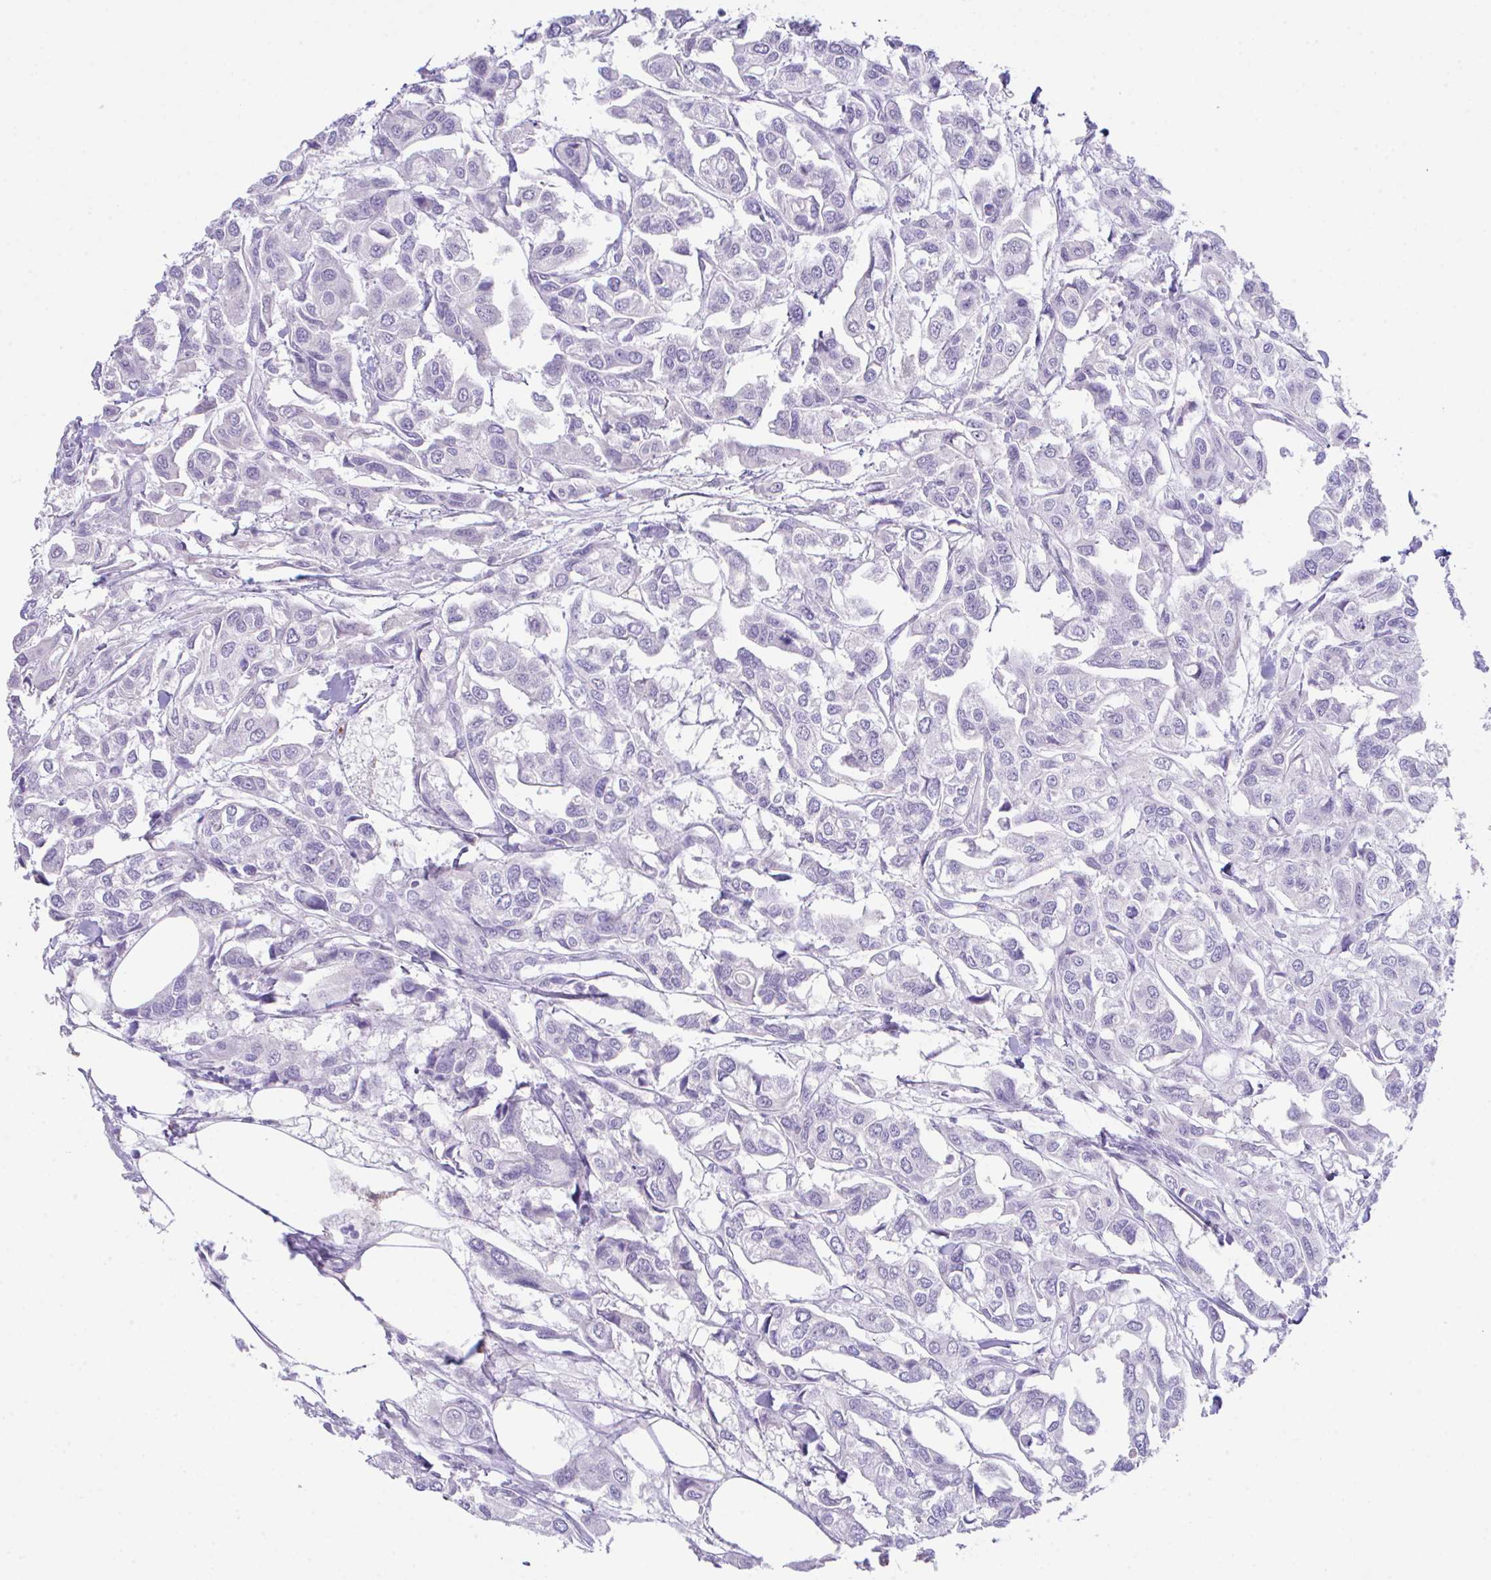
{"staining": {"intensity": "negative", "quantity": "none", "location": "none"}, "tissue": "urothelial cancer", "cell_type": "Tumor cells", "image_type": "cancer", "snomed": [{"axis": "morphology", "description": "Urothelial carcinoma, High grade"}, {"axis": "topography", "description": "Urinary bladder"}], "caption": "High power microscopy image of an IHC histopathology image of high-grade urothelial carcinoma, revealing no significant staining in tumor cells.", "gene": "HOXB4", "patient": {"sex": "male", "age": 67}}